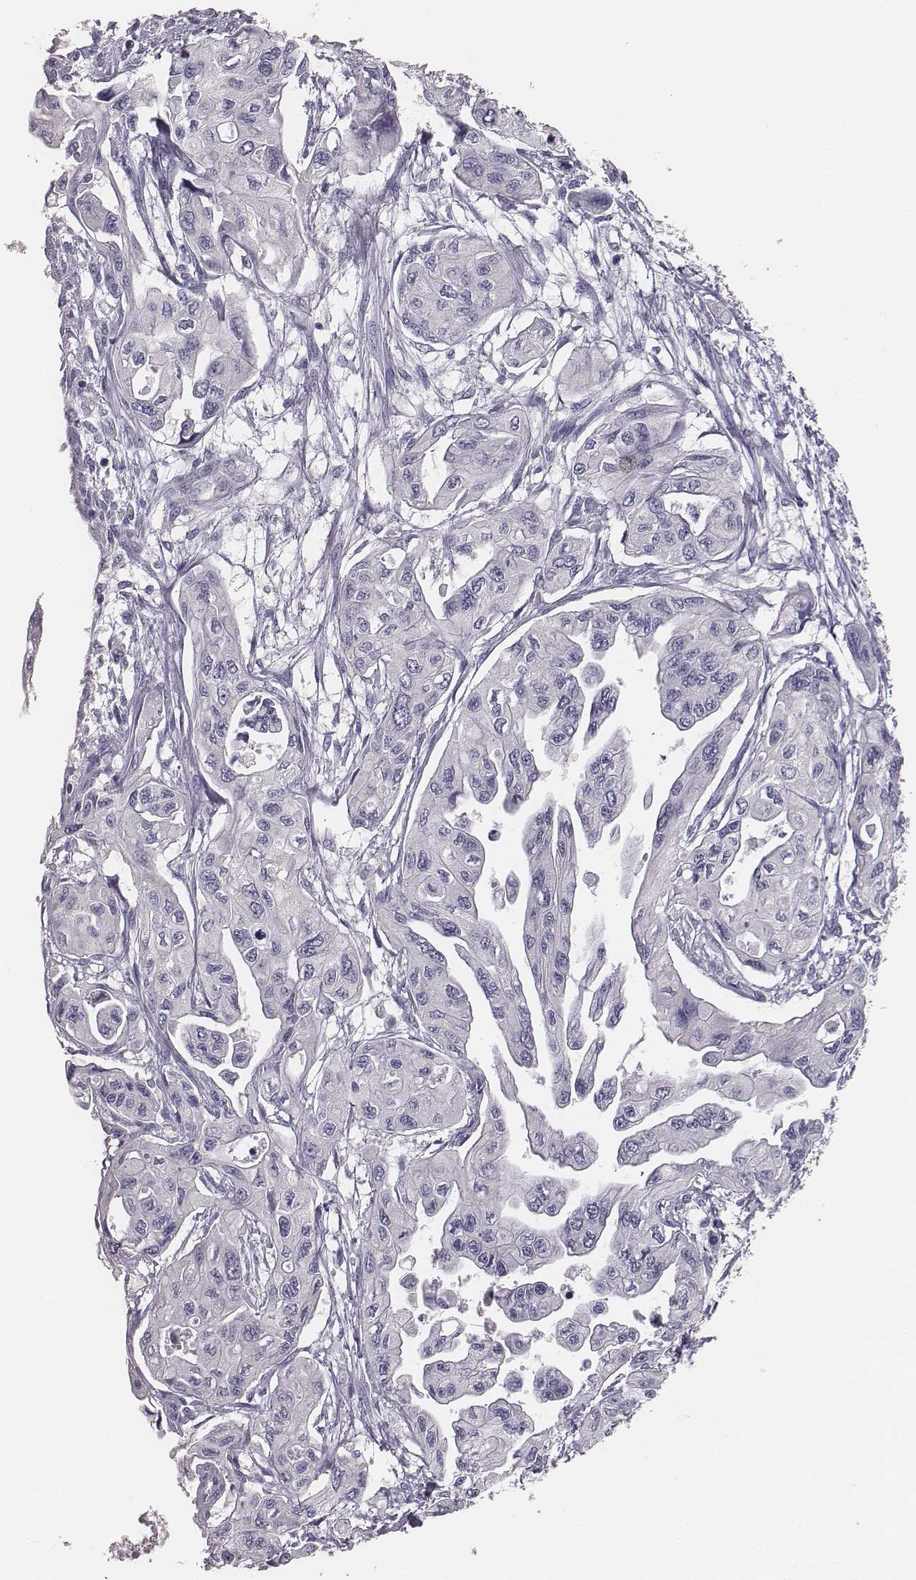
{"staining": {"intensity": "negative", "quantity": "none", "location": "none"}, "tissue": "pancreatic cancer", "cell_type": "Tumor cells", "image_type": "cancer", "snomed": [{"axis": "morphology", "description": "Adenocarcinoma, NOS"}, {"axis": "topography", "description": "Pancreas"}], "caption": "DAB immunohistochemical staining of human pancreatic cancer (adenocarcinoma) reveals no significant positivity in tumor cells.", "gene": "MYH6", "patient": {"sex": "female", "age": 76}}